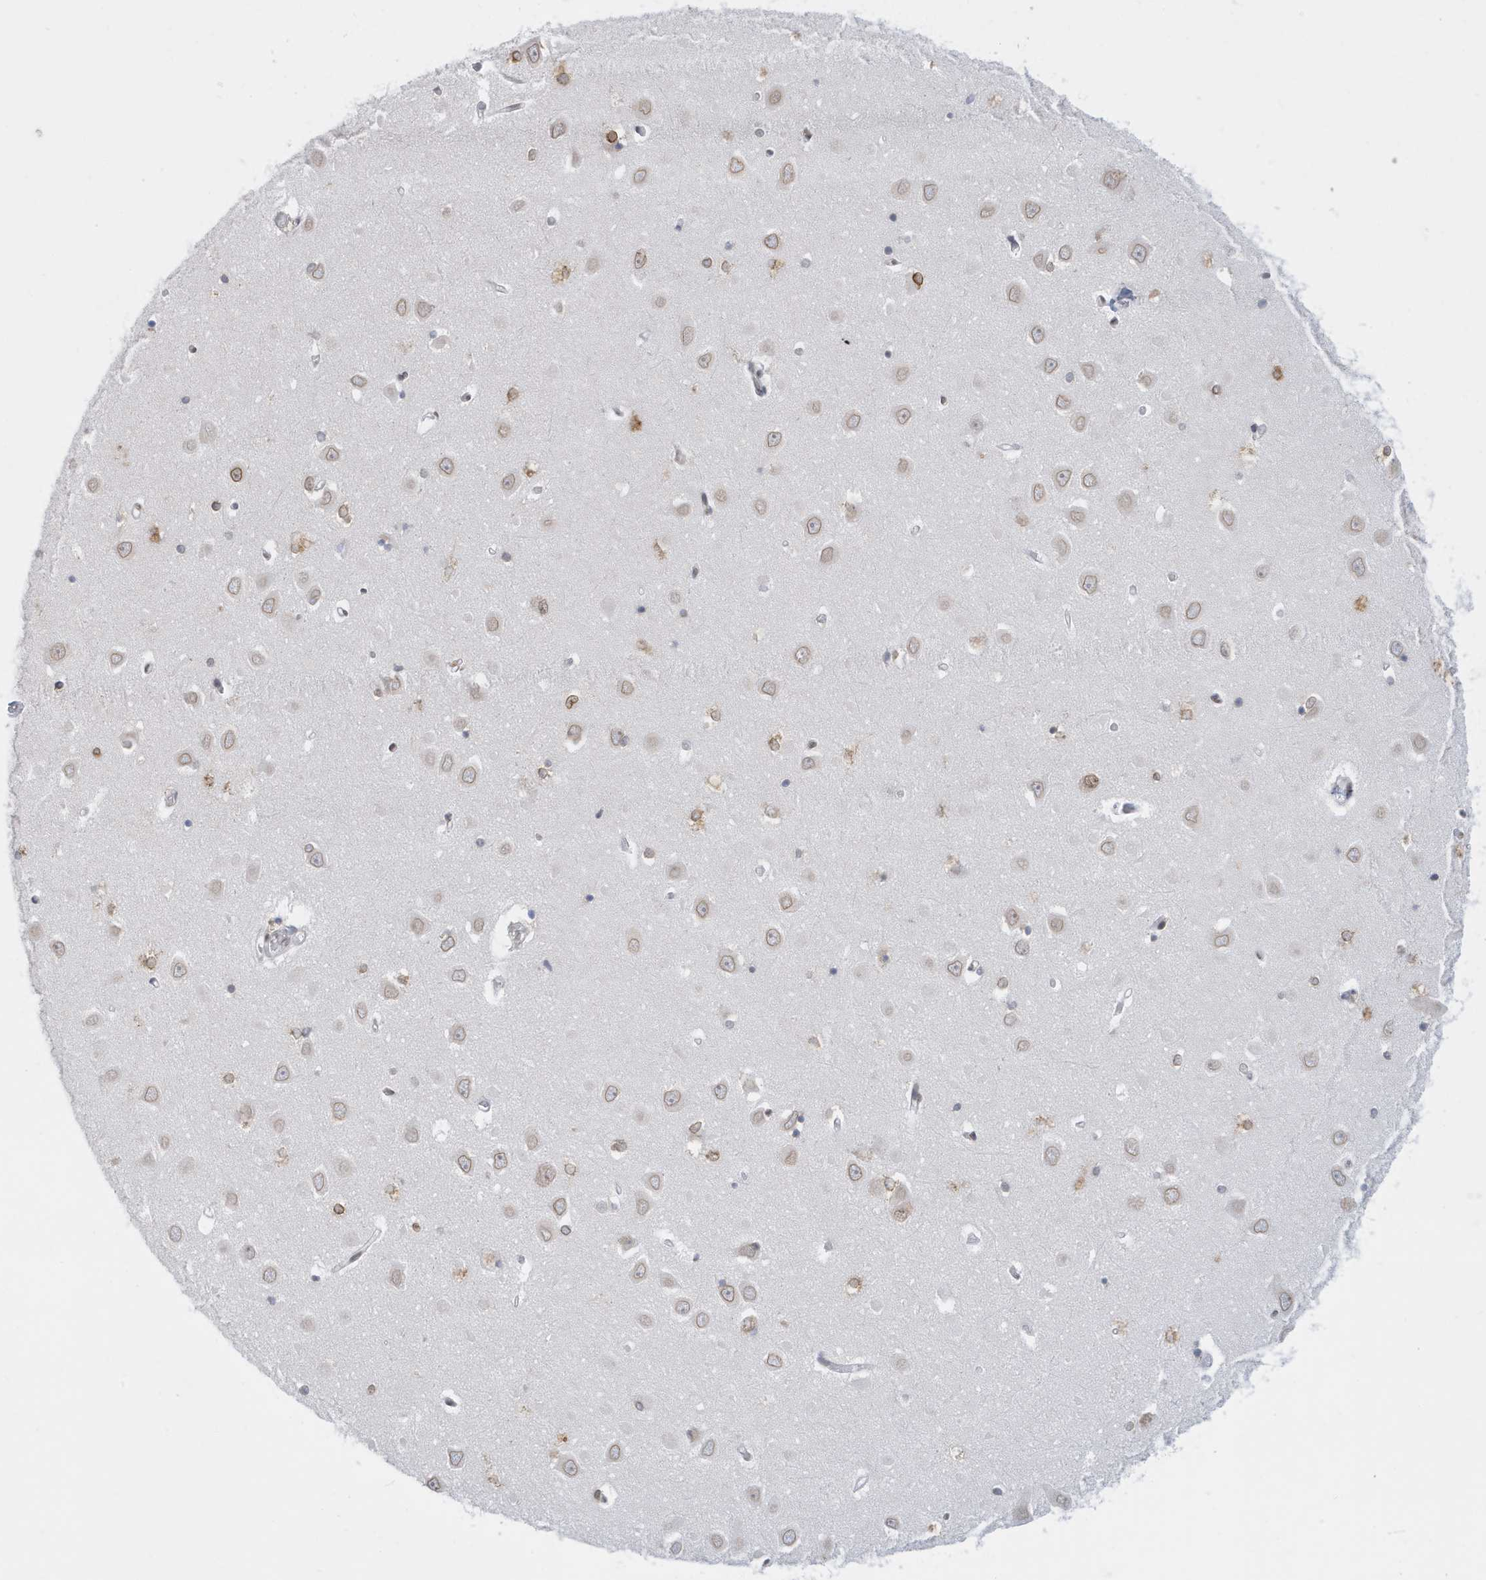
{"staining": {"intensity": "weak", "quantity": "25%-75%", "location": "cytoplasmic/membranous,nuclear"}, "tissue": "hippocampus", "cell_type": "Glial cells", "image_type": "normal", "snomed": [{"axis": "morphology", "description": "Normal tissue, NOS"}, {"axis": "topography", "description": "Hippocampus"}], "caption": "This photomicrograph reveals immunohistochemistry staining of benign human hippocampus, with low weak cytoplasmic/membranous,nuclear expression in approximately 25%-75% of glial cells.", "gene": "PCYT1A", "patient": {"sex": "male", "age": 70}}